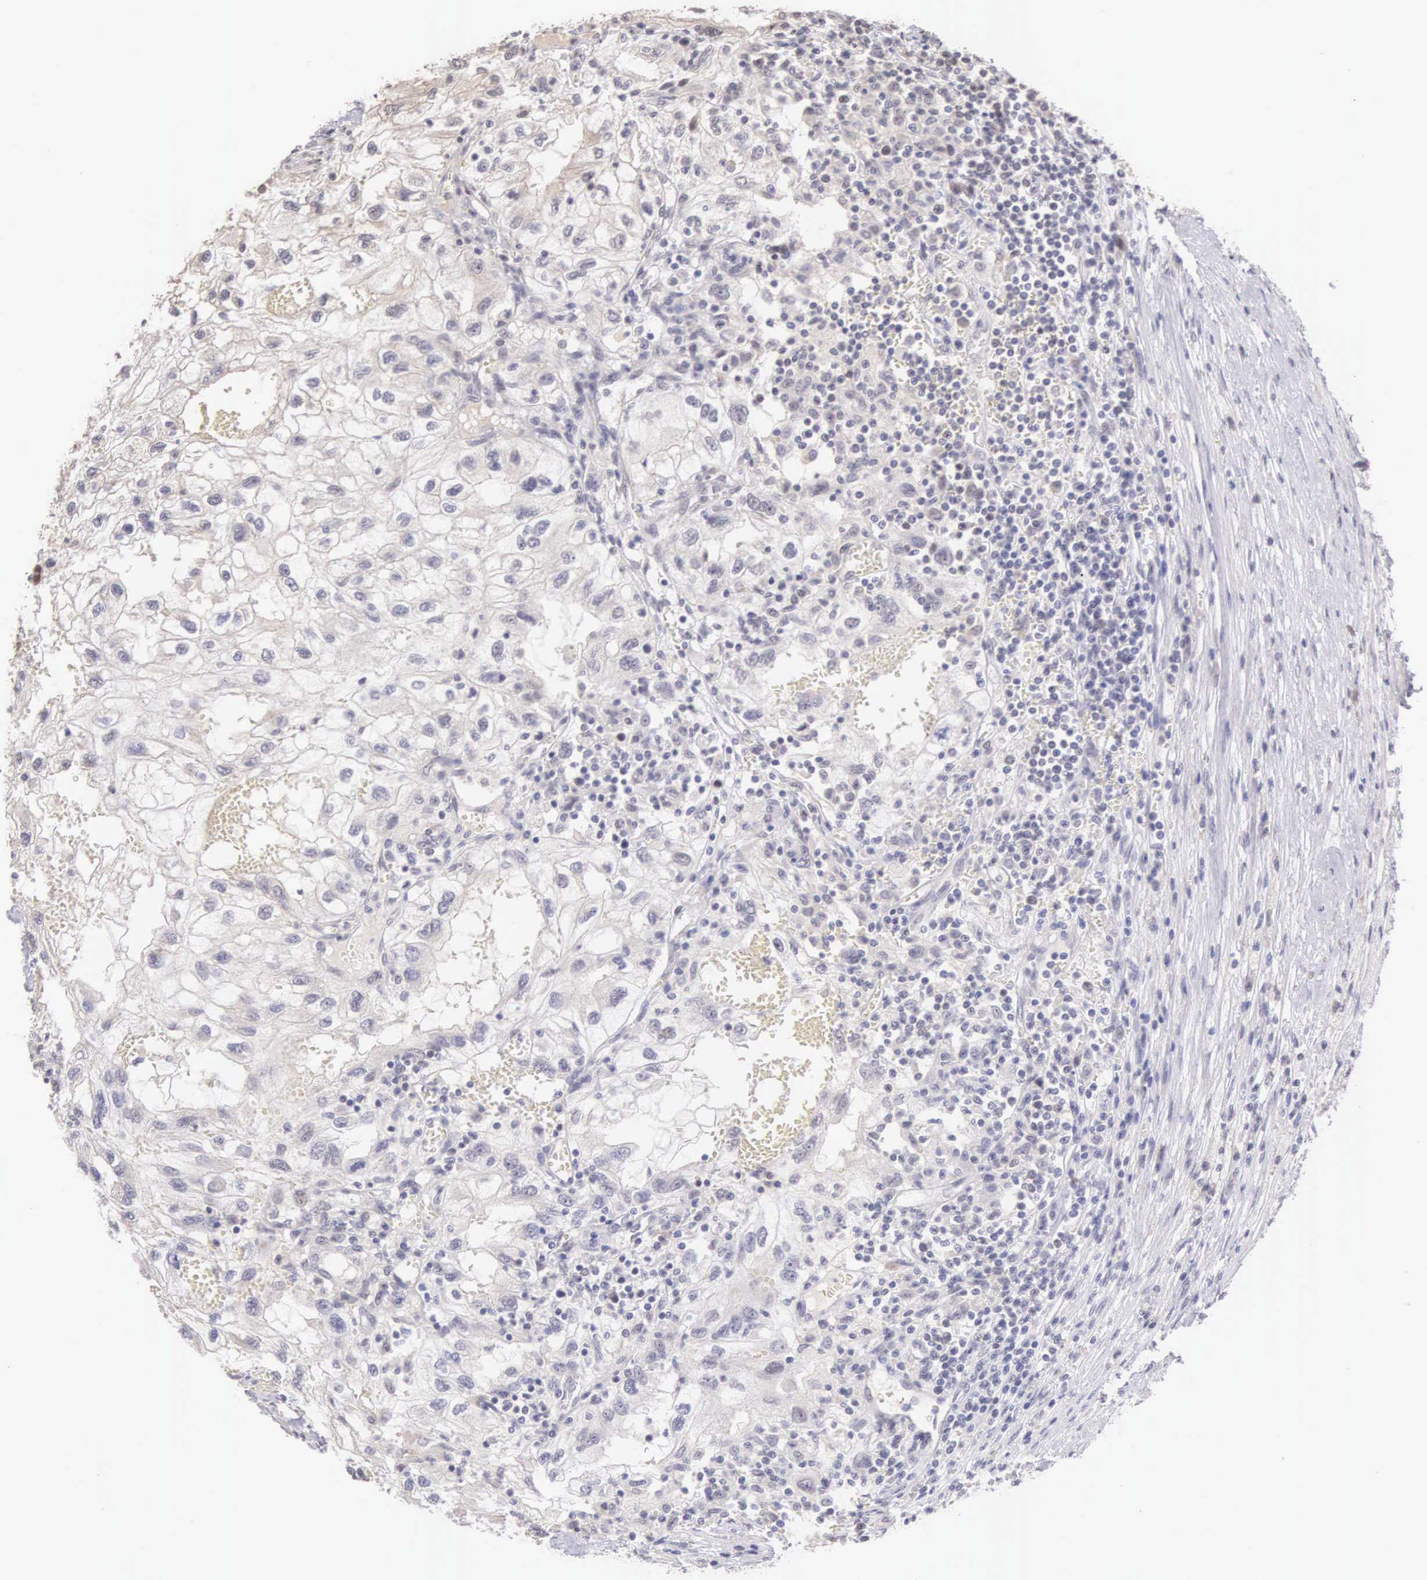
{"staining": {"intensity": "negative", "quantity": "none", "location": "none"}, "tissue": "renal cancer", "cell_type": "Tumor cells", "image_type": "cancer", "snomed": [{"axis": "morphology", "description": "Normal tissue, NOS"}, {"axis": "morphology", "description": "Adenocarcinoma, NOS"}, {"axis": "topography", "description": "Kidney"}], "caption": "Renal adenocarcinoma was stained to show a protein in brown. There is no significant positivity in tumor cells.", "gene": "HMGXB4", "patient": {"sex": "male", "age": 71}}